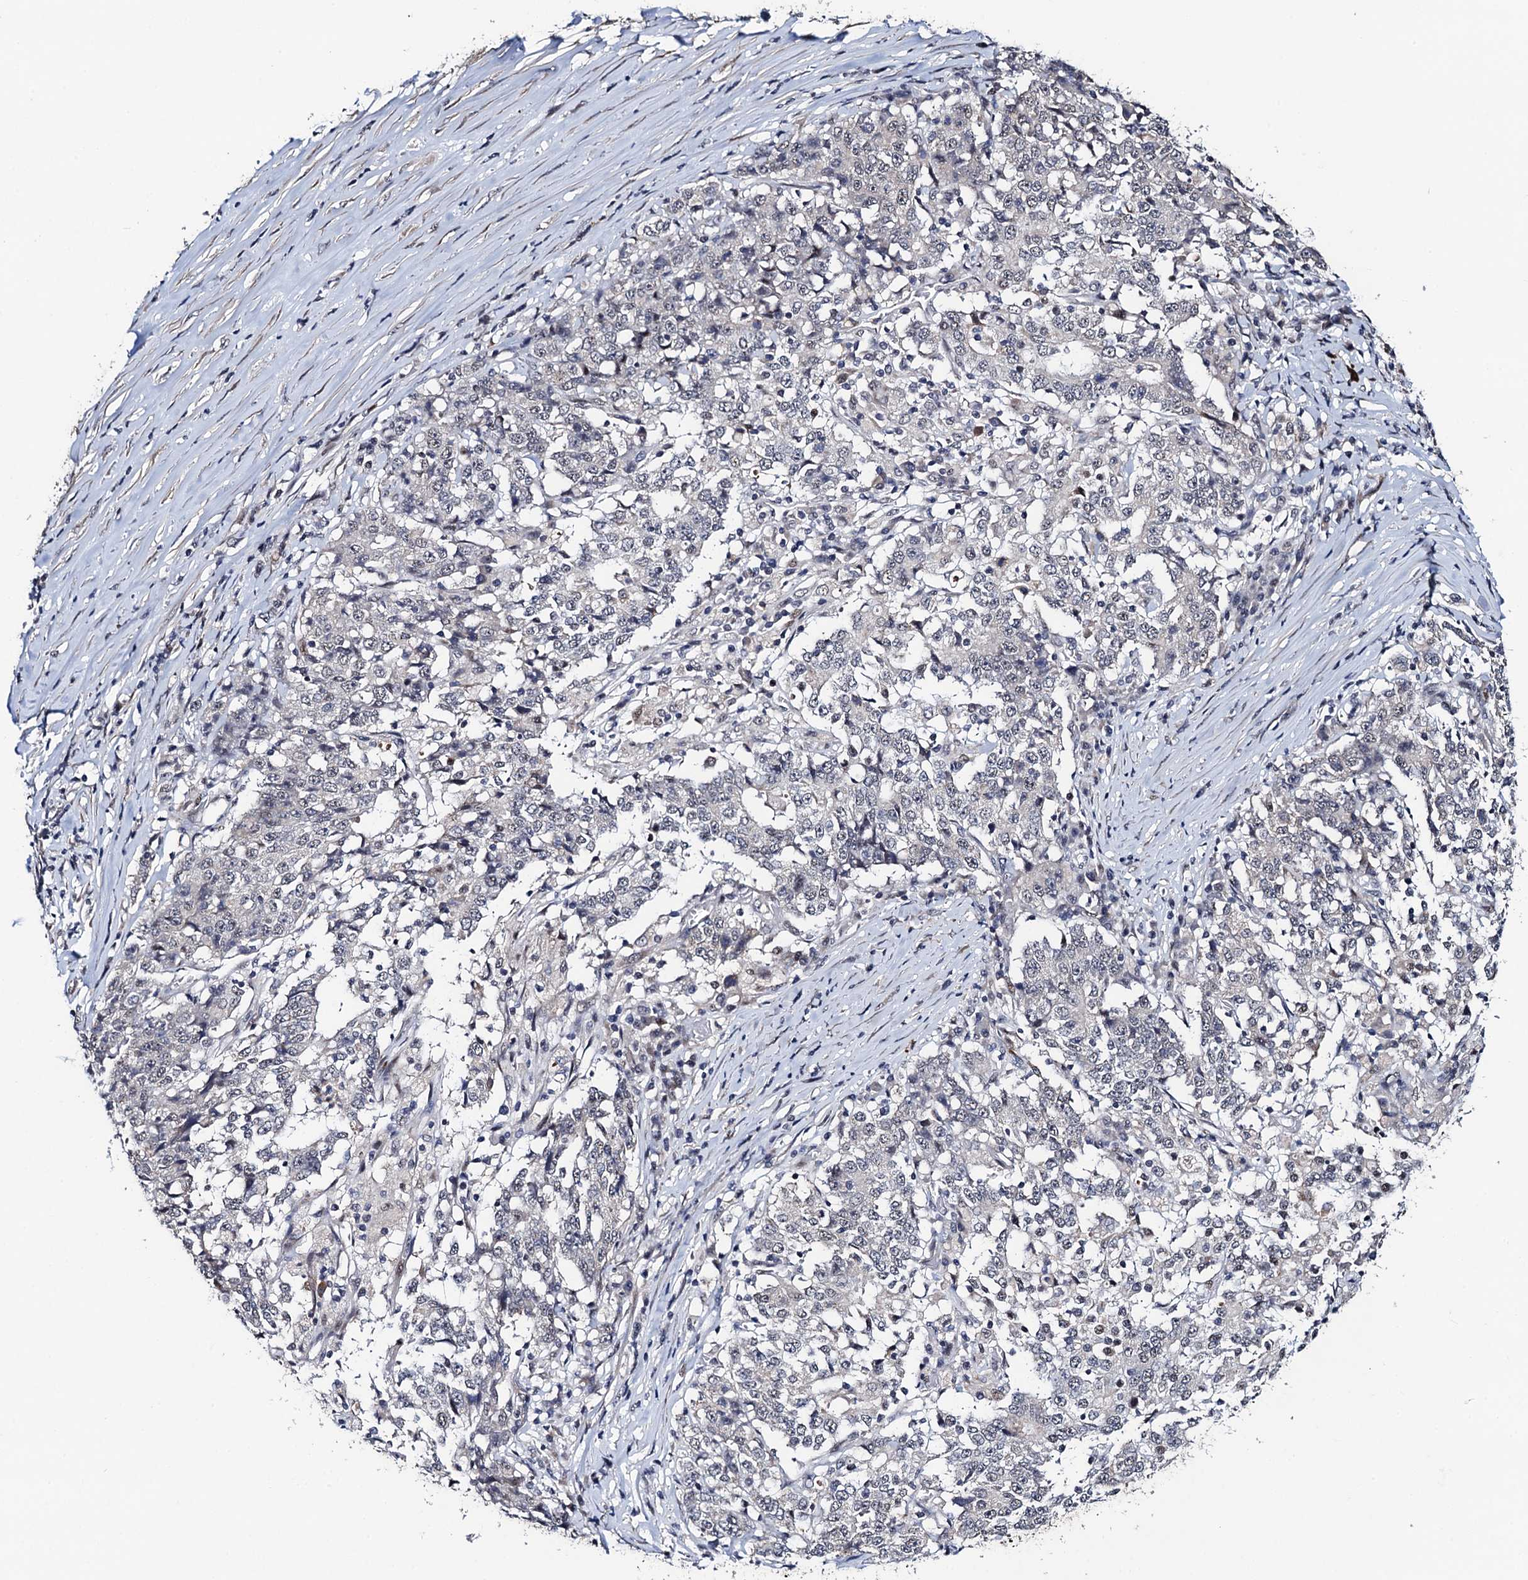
{"staining": {"intensity": "negative", "quantity": "none", "location": "none"}, "tissue": "stomach cancer", "cell_type": "Tumor cells", "image_type": "cancer", "snomed": [{"axis": "morphology", "description": "Adenocarcinoma, NOS"}, {"axis": "topography", "description": "Stomach"}], "caption": "Tumor cells show no significant protein positivity in stomach adenocarcinoma. (DAB (3,3'-diaminobenzidine) immunohistochemistry visualized using brightfield microscopy, high magnification).", "gene": "FAM222A", "patient": {"sex": "male", "age": 59}}